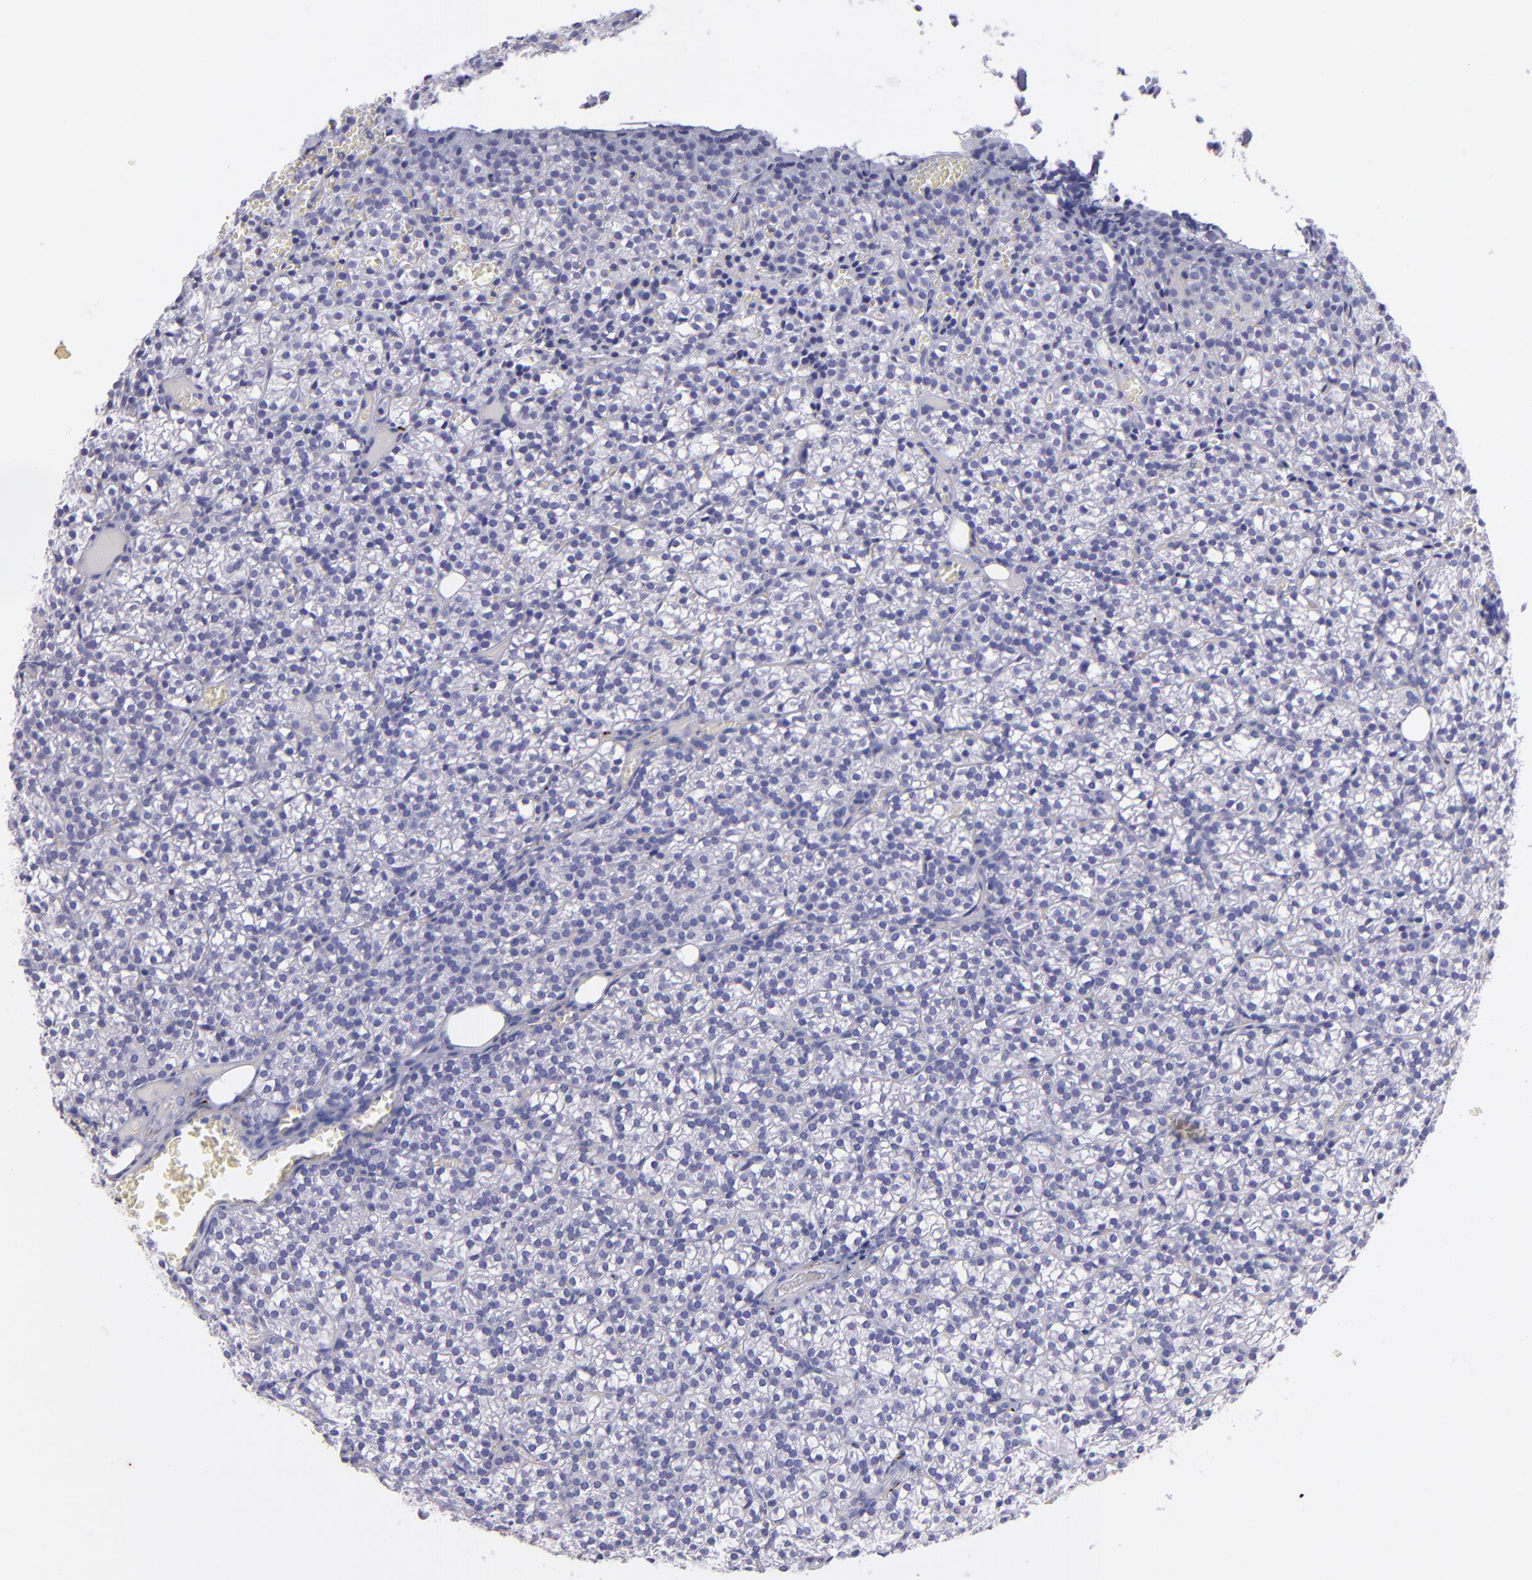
{"staining": {"intensity": "negative", "quantity": "none", "location": "none"}, "tissue": "parathyroid gland", "cell_type": "Glandular cells", "image_type": "normal", "snomed": [{"axis": "morphology", "description": "Normal tissue, NOS"}, {"axis": "topography", "description": "Parathyroid gland"}], "caption": "DAB immunohistochemical staining of unremarkable human parathyroid gland exhibits no significant positivity in glandular cells. Nuclei are stained in blue.", "gene": "UCHL1", "patient": {"sex": "female", "age": 17}}